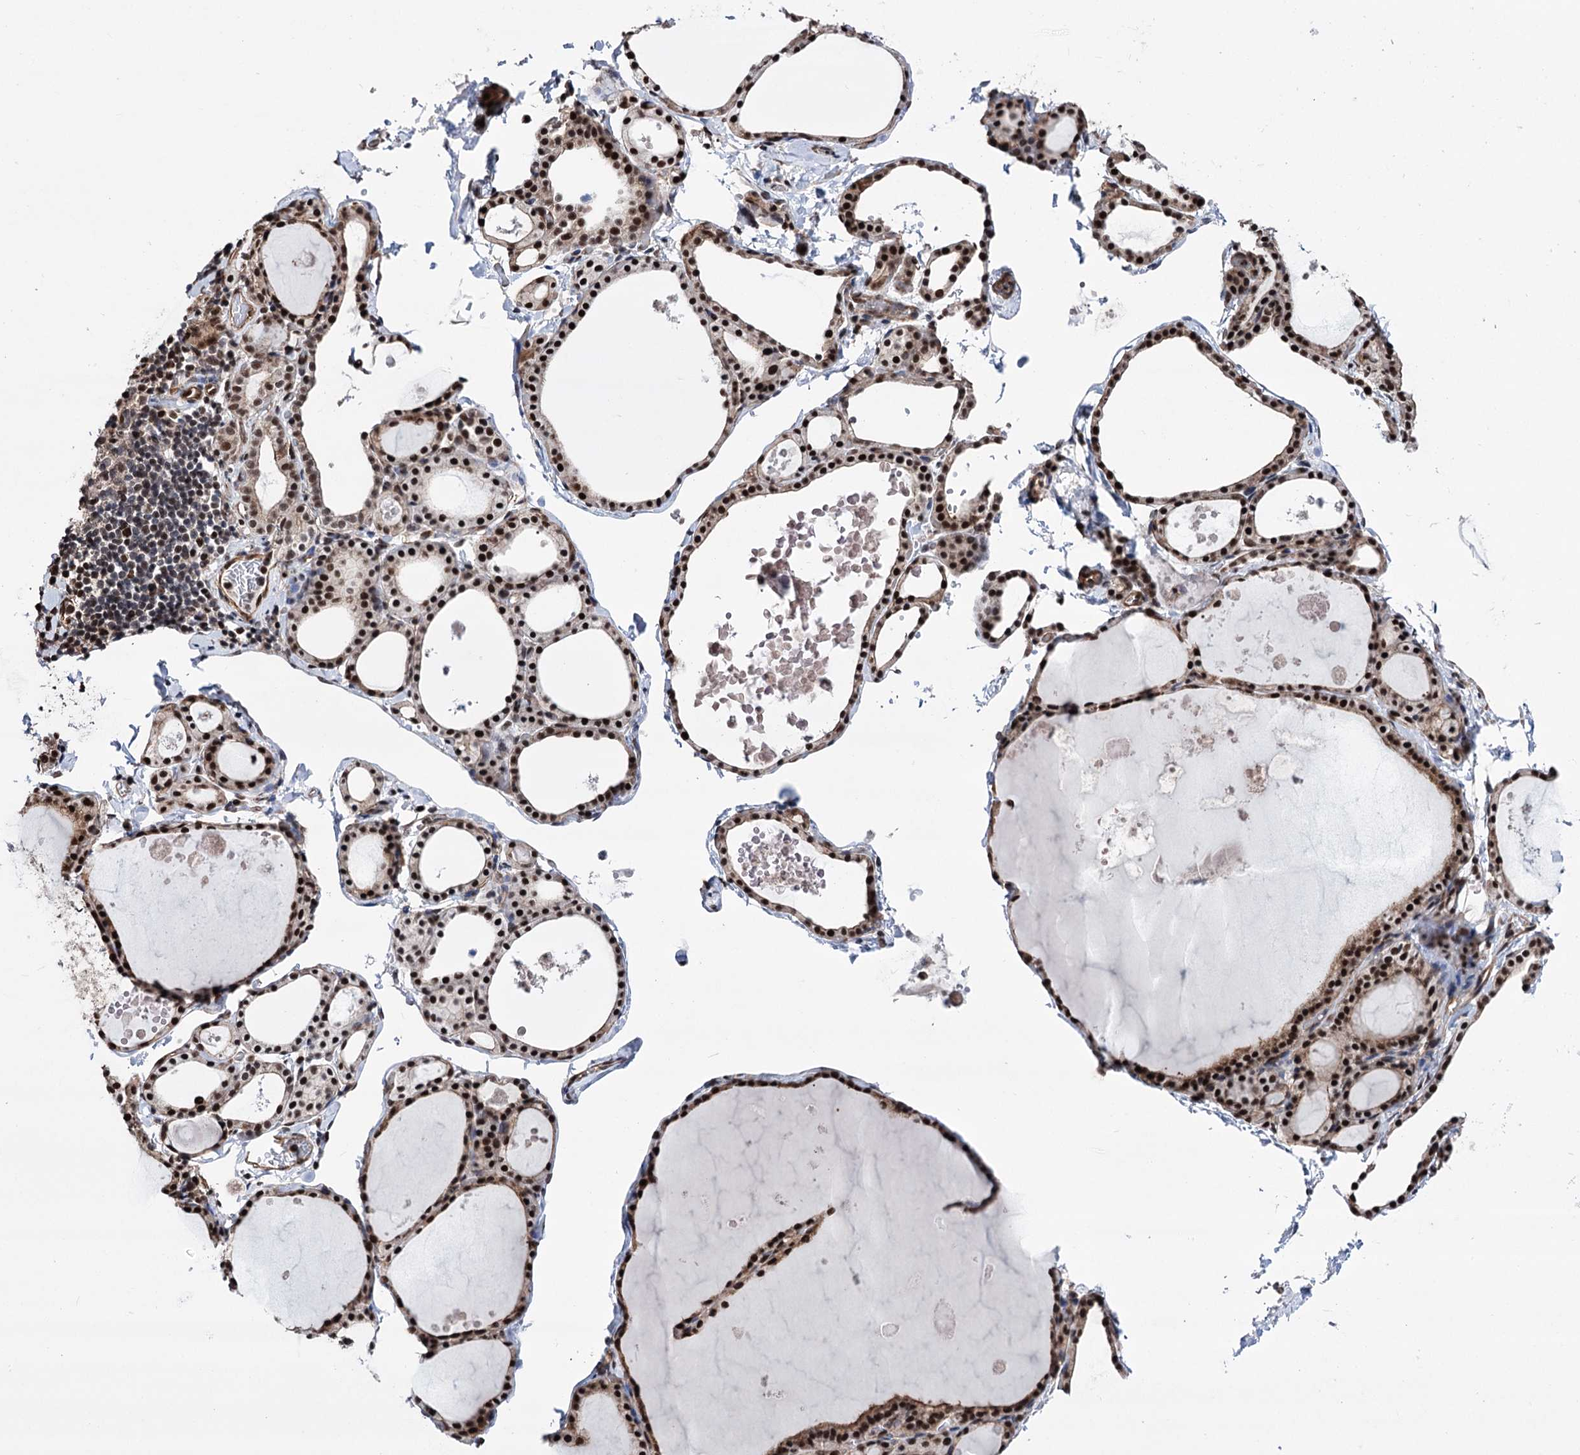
{"staining": {"intensity": "strong", "quantity": ">75%", "location": "nuclear"}, "tissue": "thyroid gland", "cell_type": "Glandular cells", "image_type": "normal", "snomed": [{"axis": "morphology", "description": "Normal tissue, NOS"}, {"axis": "topography", "description": "Thyroid gland"}], "caption": "Immunohistochemistry micrograph of unremarkable human thyroid gland stained for a protein (brown), which displays high levels of strong nuclear expression in approximately >75% of glandular cells.", "gene": "CHMP7", "patient": {"sex": "male", "age": 56}}